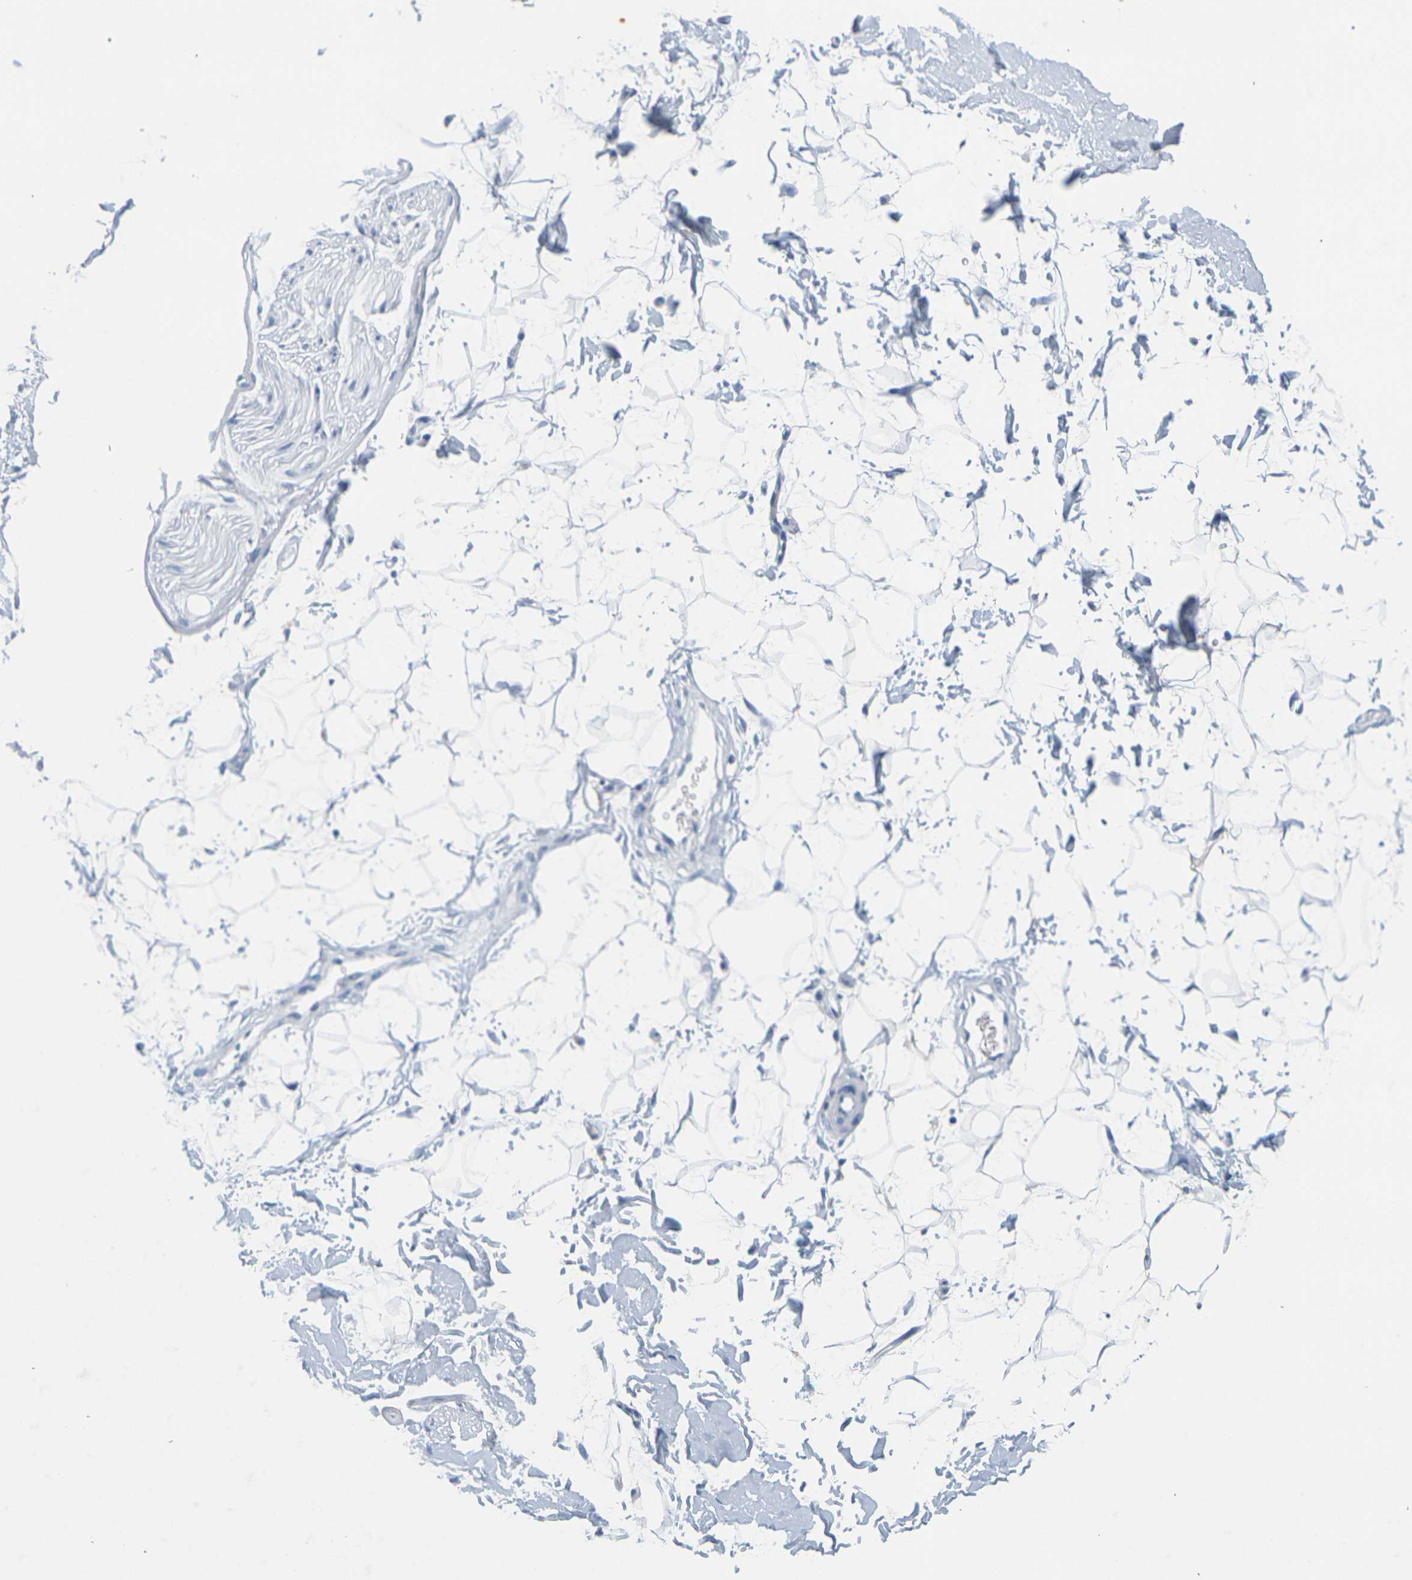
{"staining": {"intensity": "negative", "quantity": "none", "location": "none"}, "tissue": "adipose tissue", "cell_type": "Adipocytes", "image_type": "normal", "snomed": [{"axis": "morphology", "description": "Normal tissue, NOS"}, {"axis": "topography", "description": "Soft tissue"}], "caption": "High magnification brightfield microscopy of normal adipose tissue stained with DAB (3,3'-diaminobenzidine) (brown) and counterstained with hematoxylin (blue): adipocytes show no significant positivity. (DAB (3,3'-diaminobenzidine) immunohistochemistry, high magnification).", "gene": "HLA", "patient": {"sex": "male", "age": 72}}